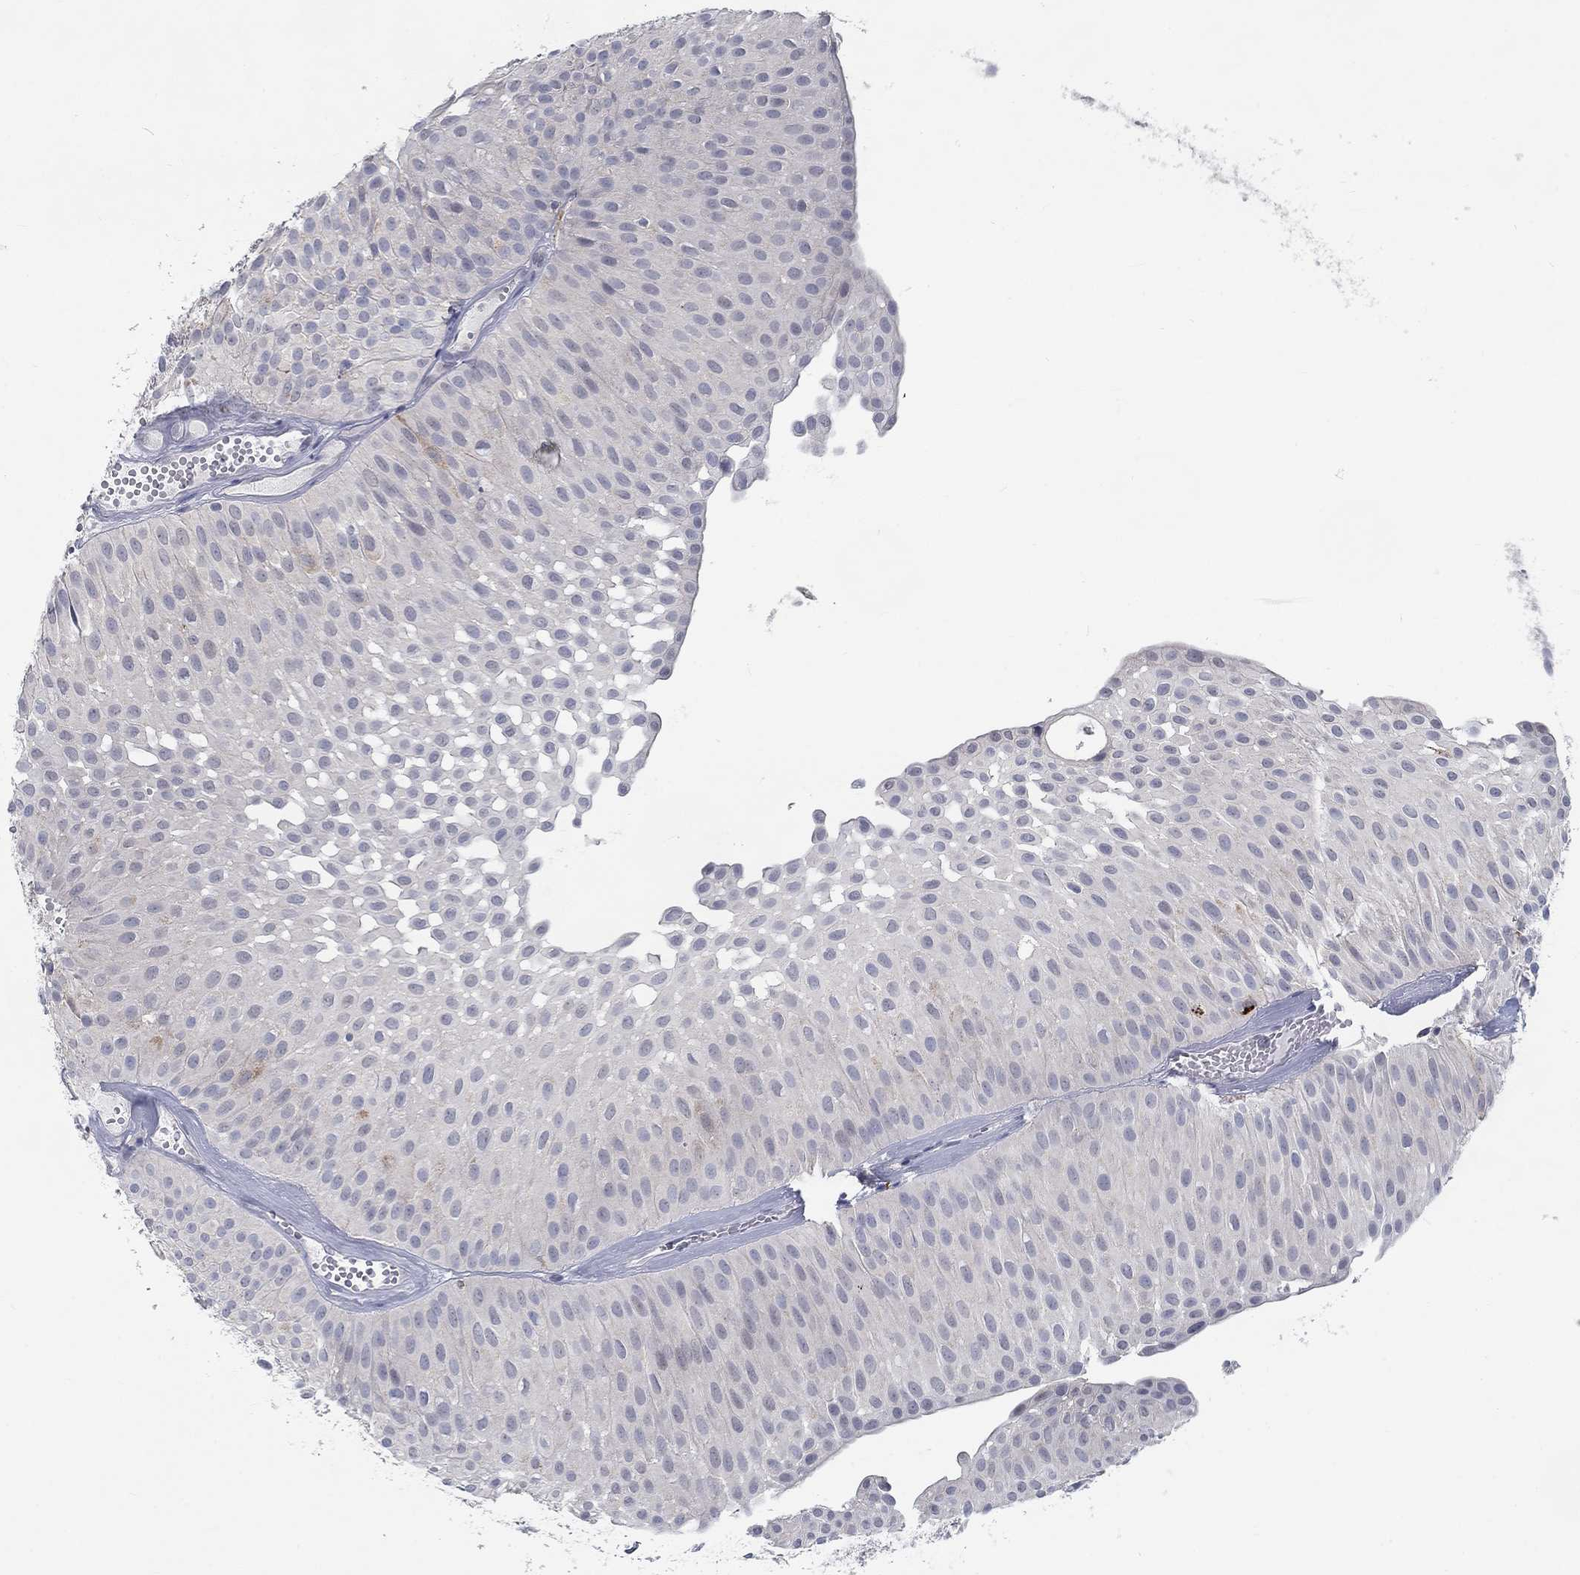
{"staining": {"intensity": "negative", "quantity": "none", "location": "none"}, "tissue": "urothelial cancer", "cell_type": "Tumor cells", "image_type": "cancer", "snomed": [{"axis": "morphology", "description": "Urothelial carcinoma, Low grade"}, {"axis": "topography", "description": "Urinary bladder"}], "caption": "Tumor cells are negative for brown protein staining in urothelial cancer. (Immunohistochemistry, brightfield microscopy, high magnification).", "gene": "MTSS2", "patient": {"sex": "male", "age": 64}}